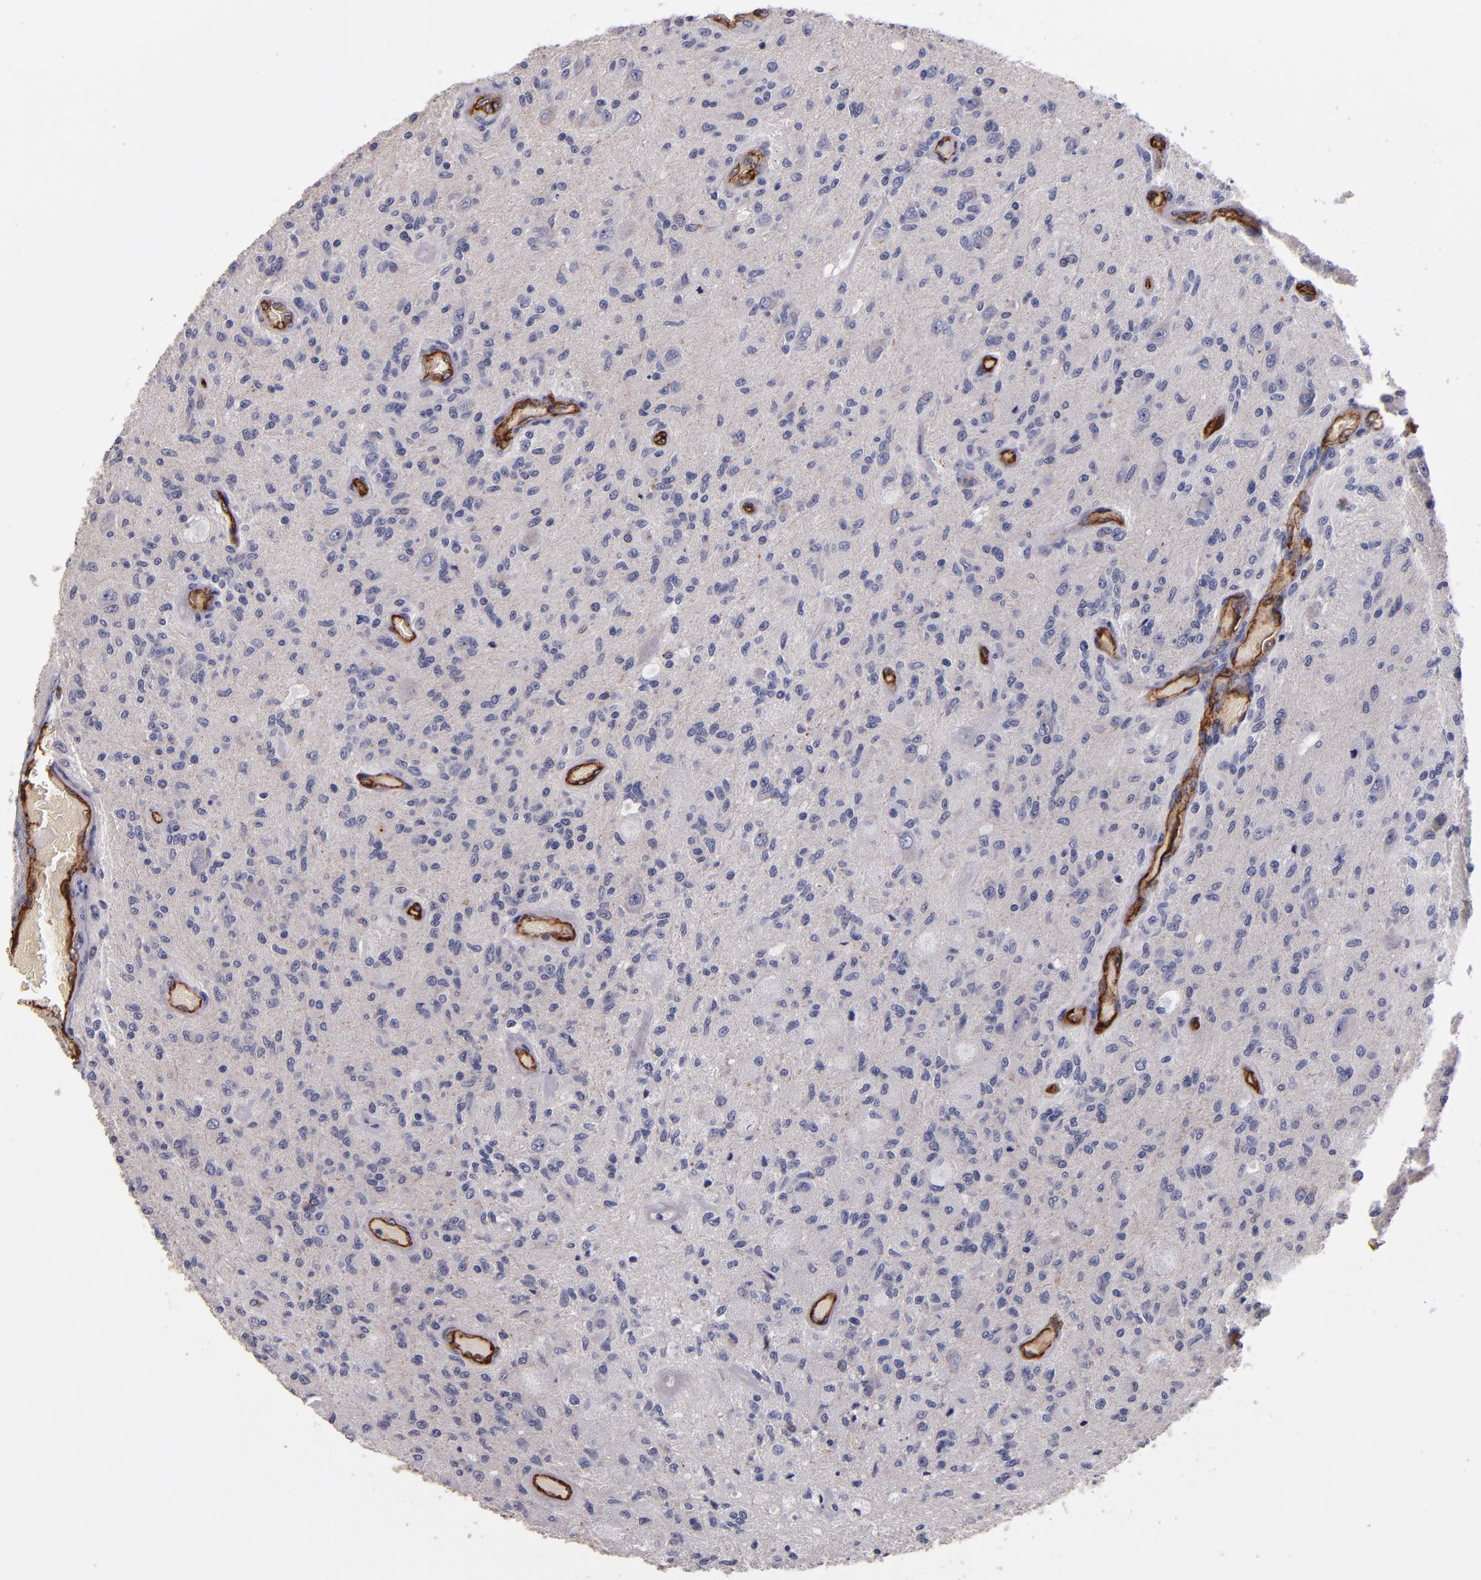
{"staining": {"intensity": "negative", "quantity": "none", "location": "none"}, "tissue": "glioma", "cell_type": "Tumor cells", "image_type": "cancer", "snomed": [{"axis": "morphology", "description": "Normal tissue, NOS"}, {"axis": "morphology", "description": "Glioma, malignant, High grade"}, {"axis": "topography", "description": "Cerebral cortex"}], "caption": "A histopathology image of human glioma is negative for staining in tumor cells.", "gene": "CLDN5", "patient": {"sex": "male", "age": 77}}